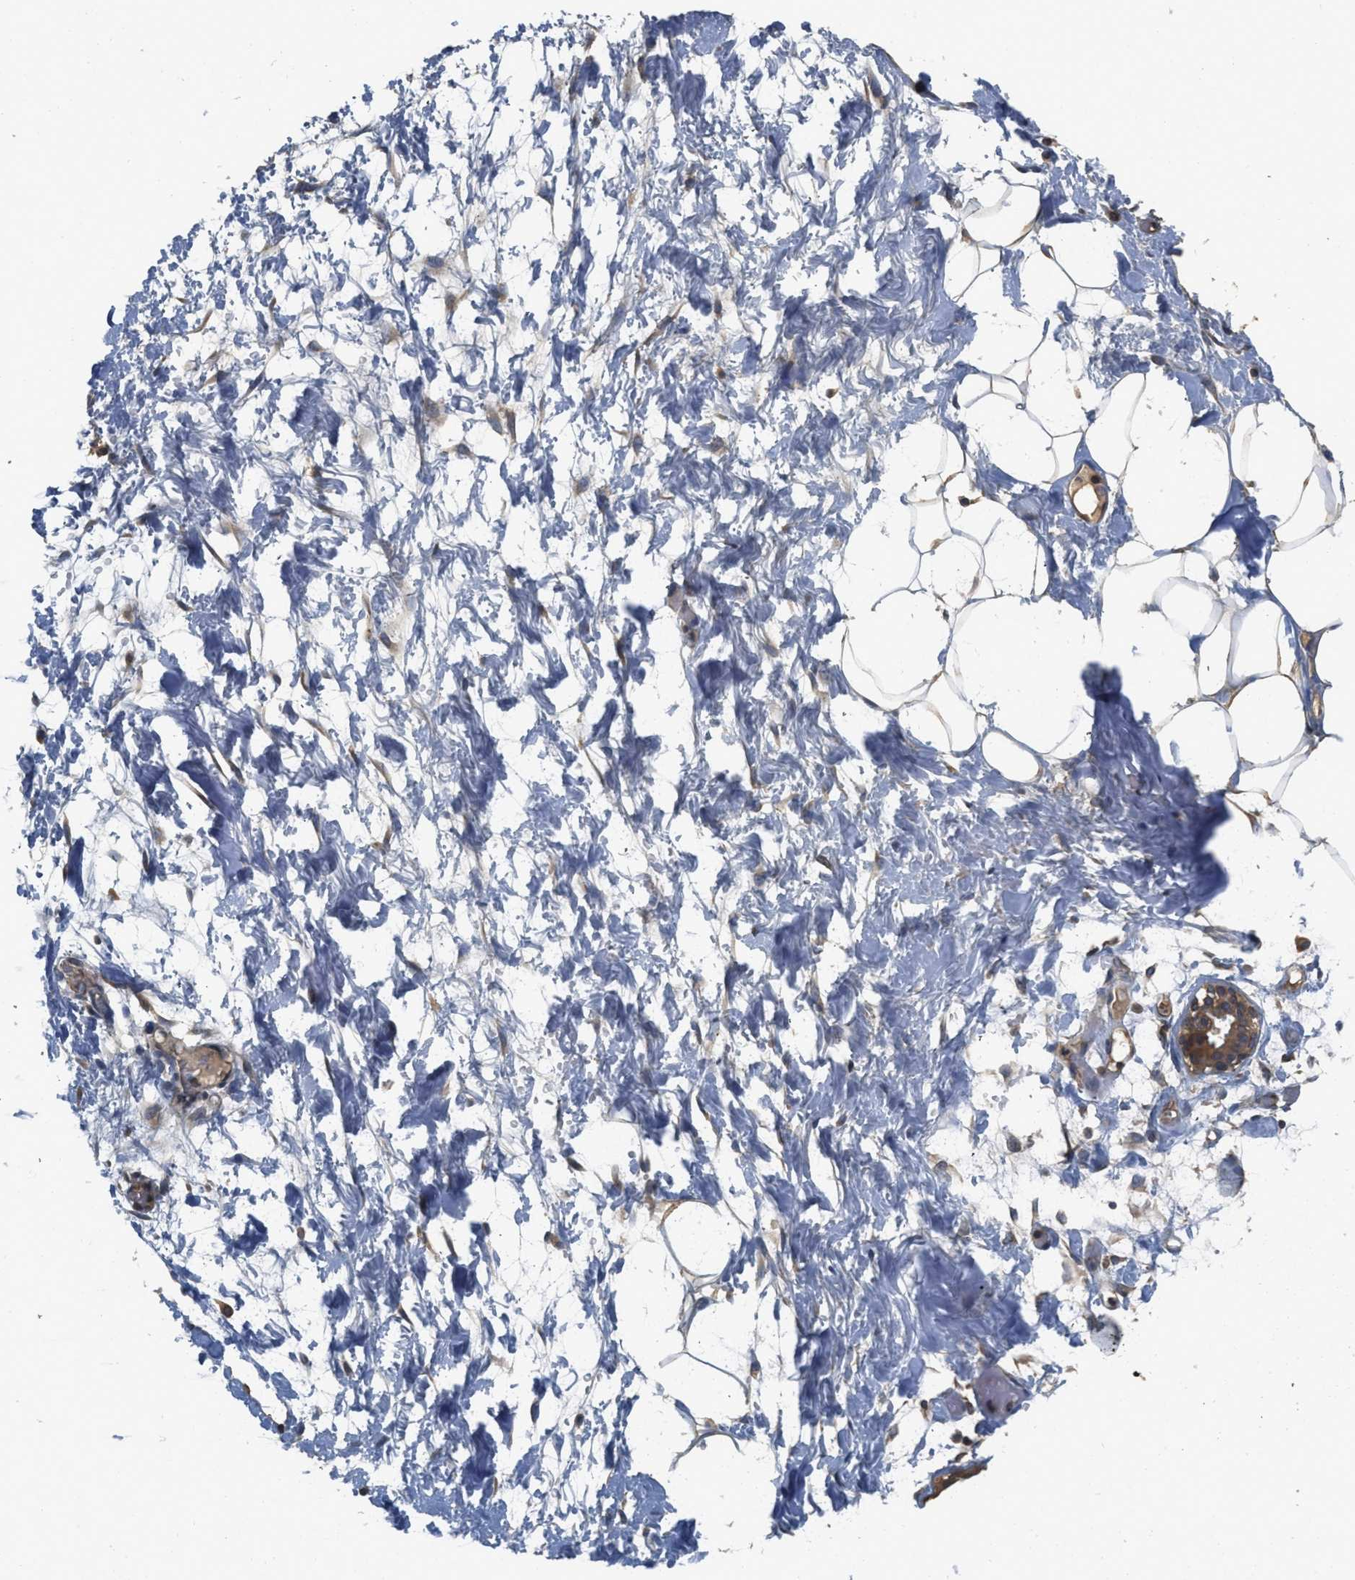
{"staining": {"intensity": "moderate", "quantity": ">75%", "location": "cytoplasmic/membranous"}, "tissue": "adipose tissue", "cell_type": "Adipocytes", "image_type": "normal", "snomed": [{"axis": "morphology", "description": "Normal tissue, NOS"}, {"axis": "topography", "description": "Breast"}, {"axis": "topography", "description": "Soft tissue"}], "caption": "This photomicrograph shows normal adipose tissue stained with immunohistochemistry to label a protein in brown. The cytoplasmic/membranous of adipocytes show moderate positivity for the protein. Nuclei are counter-stained blue.", "gene": "BCAP31", "patient": {"sex": "female", "age": 25}}